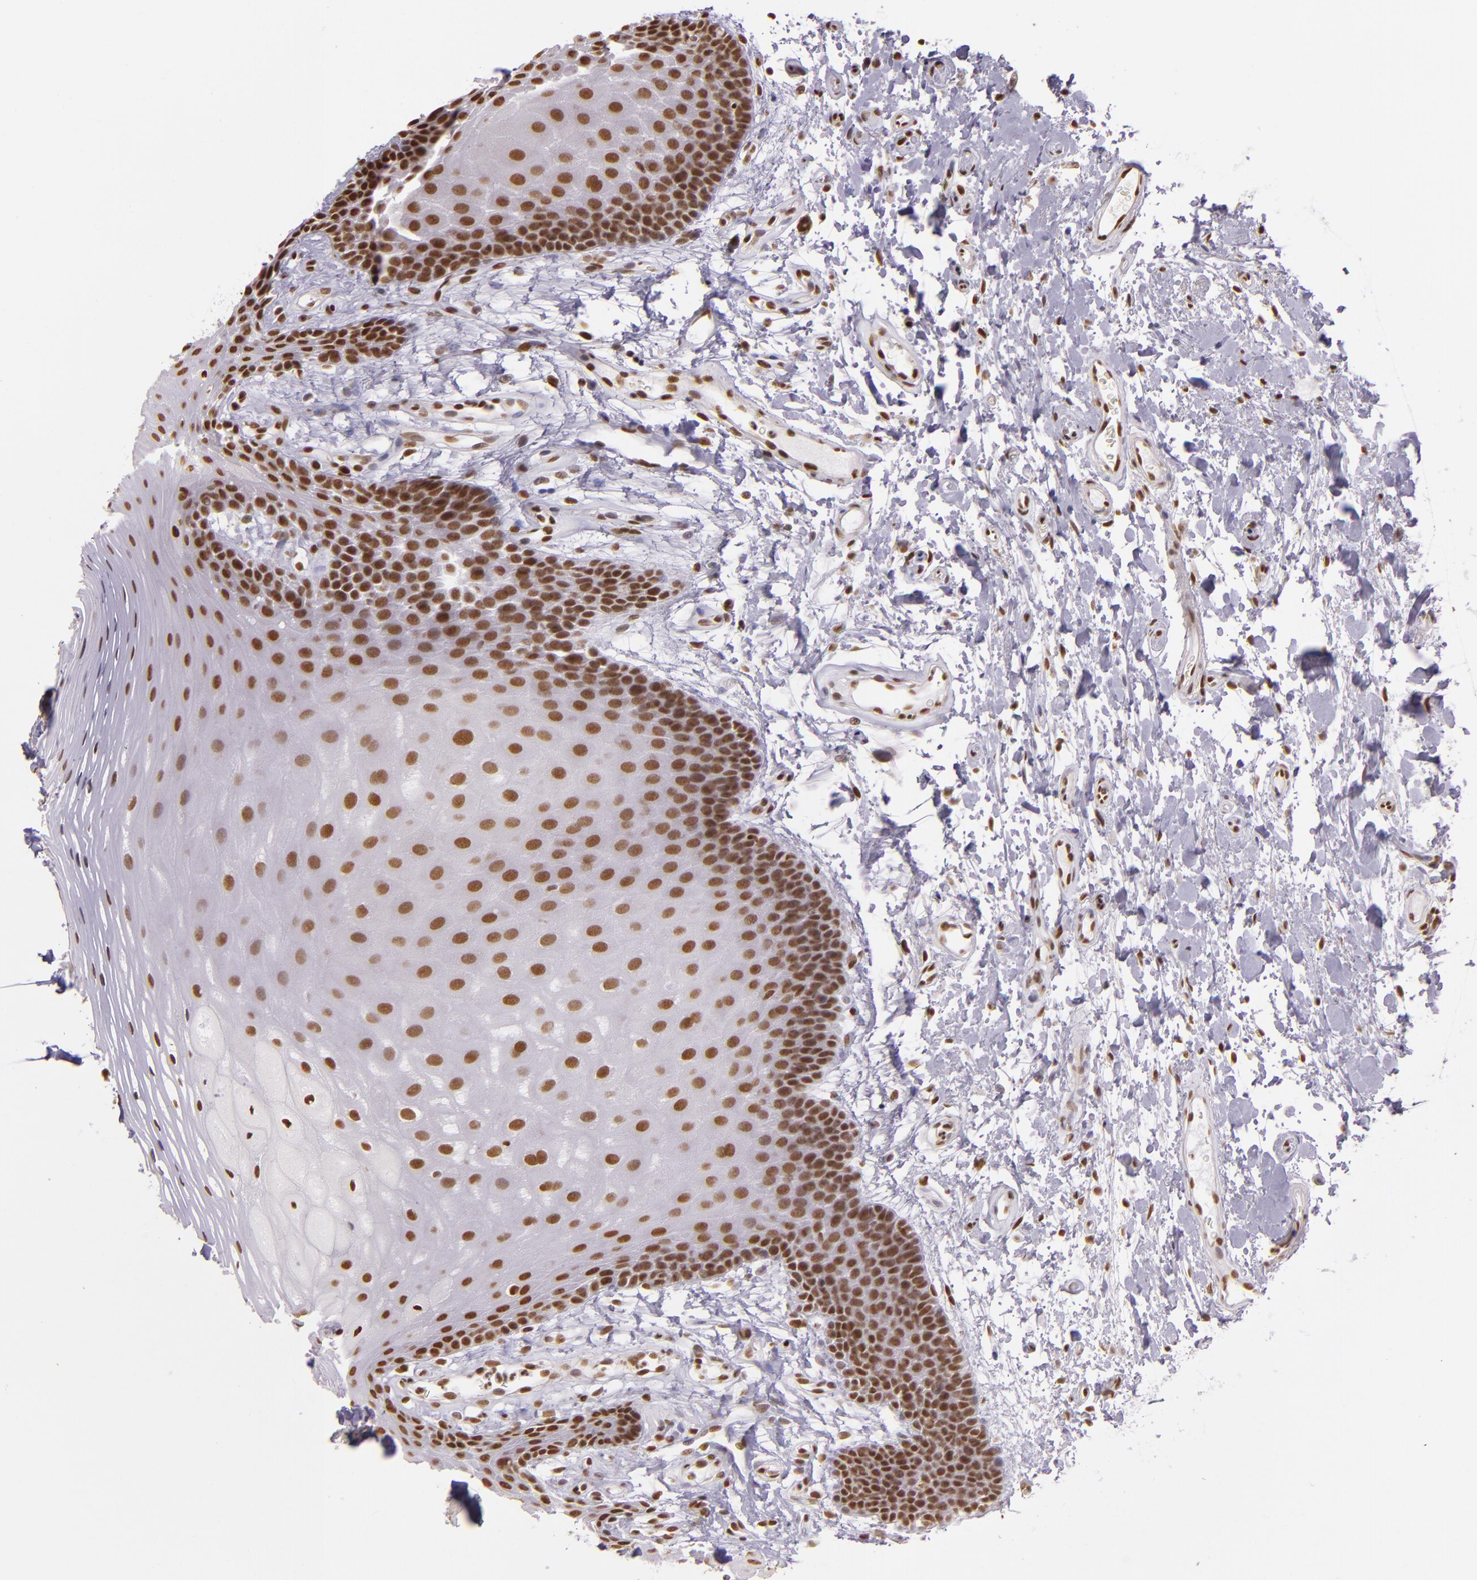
{"staining": {"intensity": "moderate", "quantity": ">75%", "location": "nuclear"}, "tissue": "oral mucosa", "cell_type": "Squamous epithelial cells", "image_type": "normal", "snomed": [{"axis": "morphology", "description": "Normal tissue, NOS"}, {"axis": "topography", "description": "Oral tissue"}], "caption": "Brown immunohistochemical staining in normal human oral mucosa displays moderate nuclear positivity in about >75% of squamous epithelial cells.", "gene": "USF1", "patient": {"sex": "male", "age": 62}}